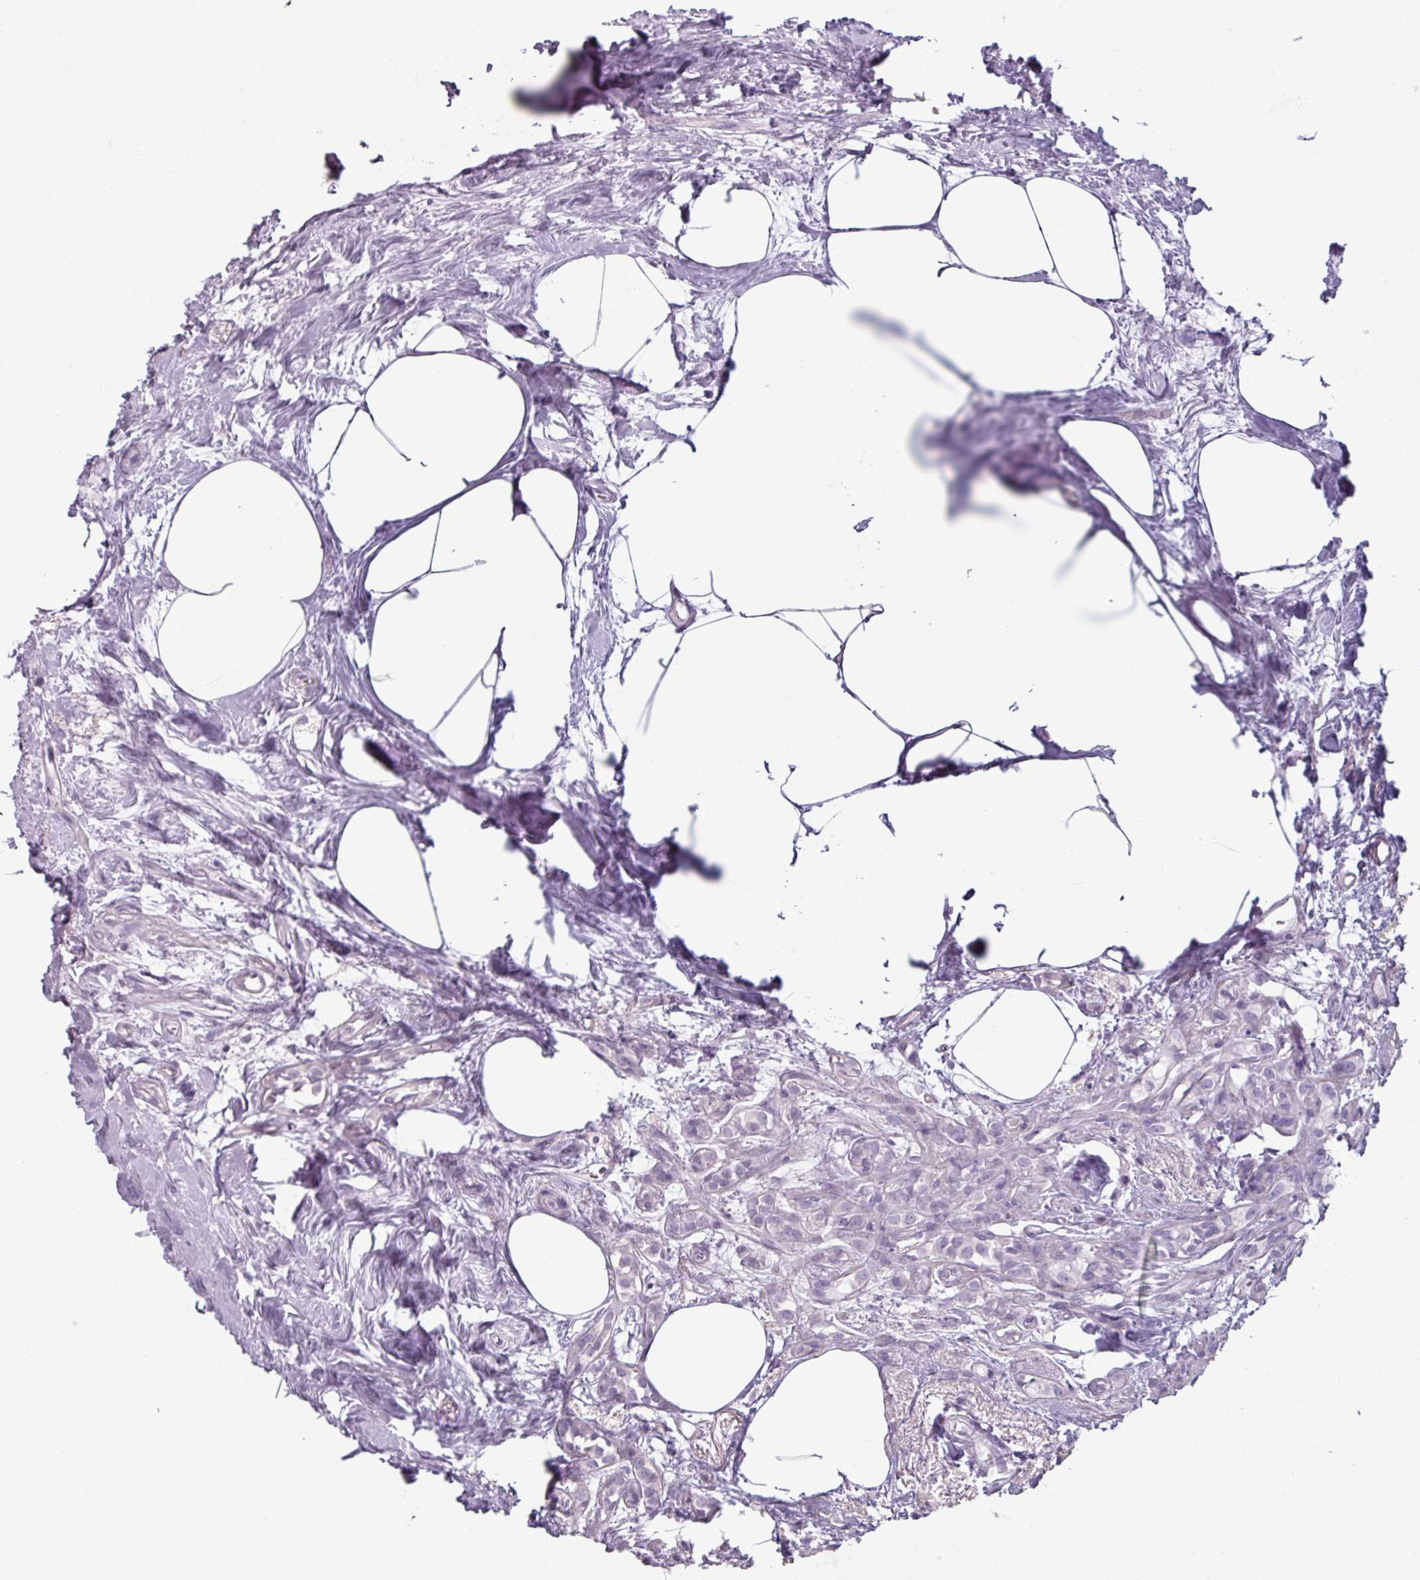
{"staining": {"intensity": "negative", "quantity": "none", "location": "none"}, "tissue": "breast cancer", "cell_type": "Tumor cells", "image_type": "cancer", "snomed": [{"axis": "morphology", "description": "Carcinoma, NOS"}, {"axis": "topography", "description": "Breast"}], "caption": "Immunohistochemistry (IHC) image of carcinoma (breast) stained for a protein (brown), which demonstrates no staining in tumor cells. (DAB (3,3'-diaminobenzidine) immunohistochemistry (IHC) with hematoxylin counter stain).", "gene": "ARG1", "patient": {"sex": "female", "age": 60}}